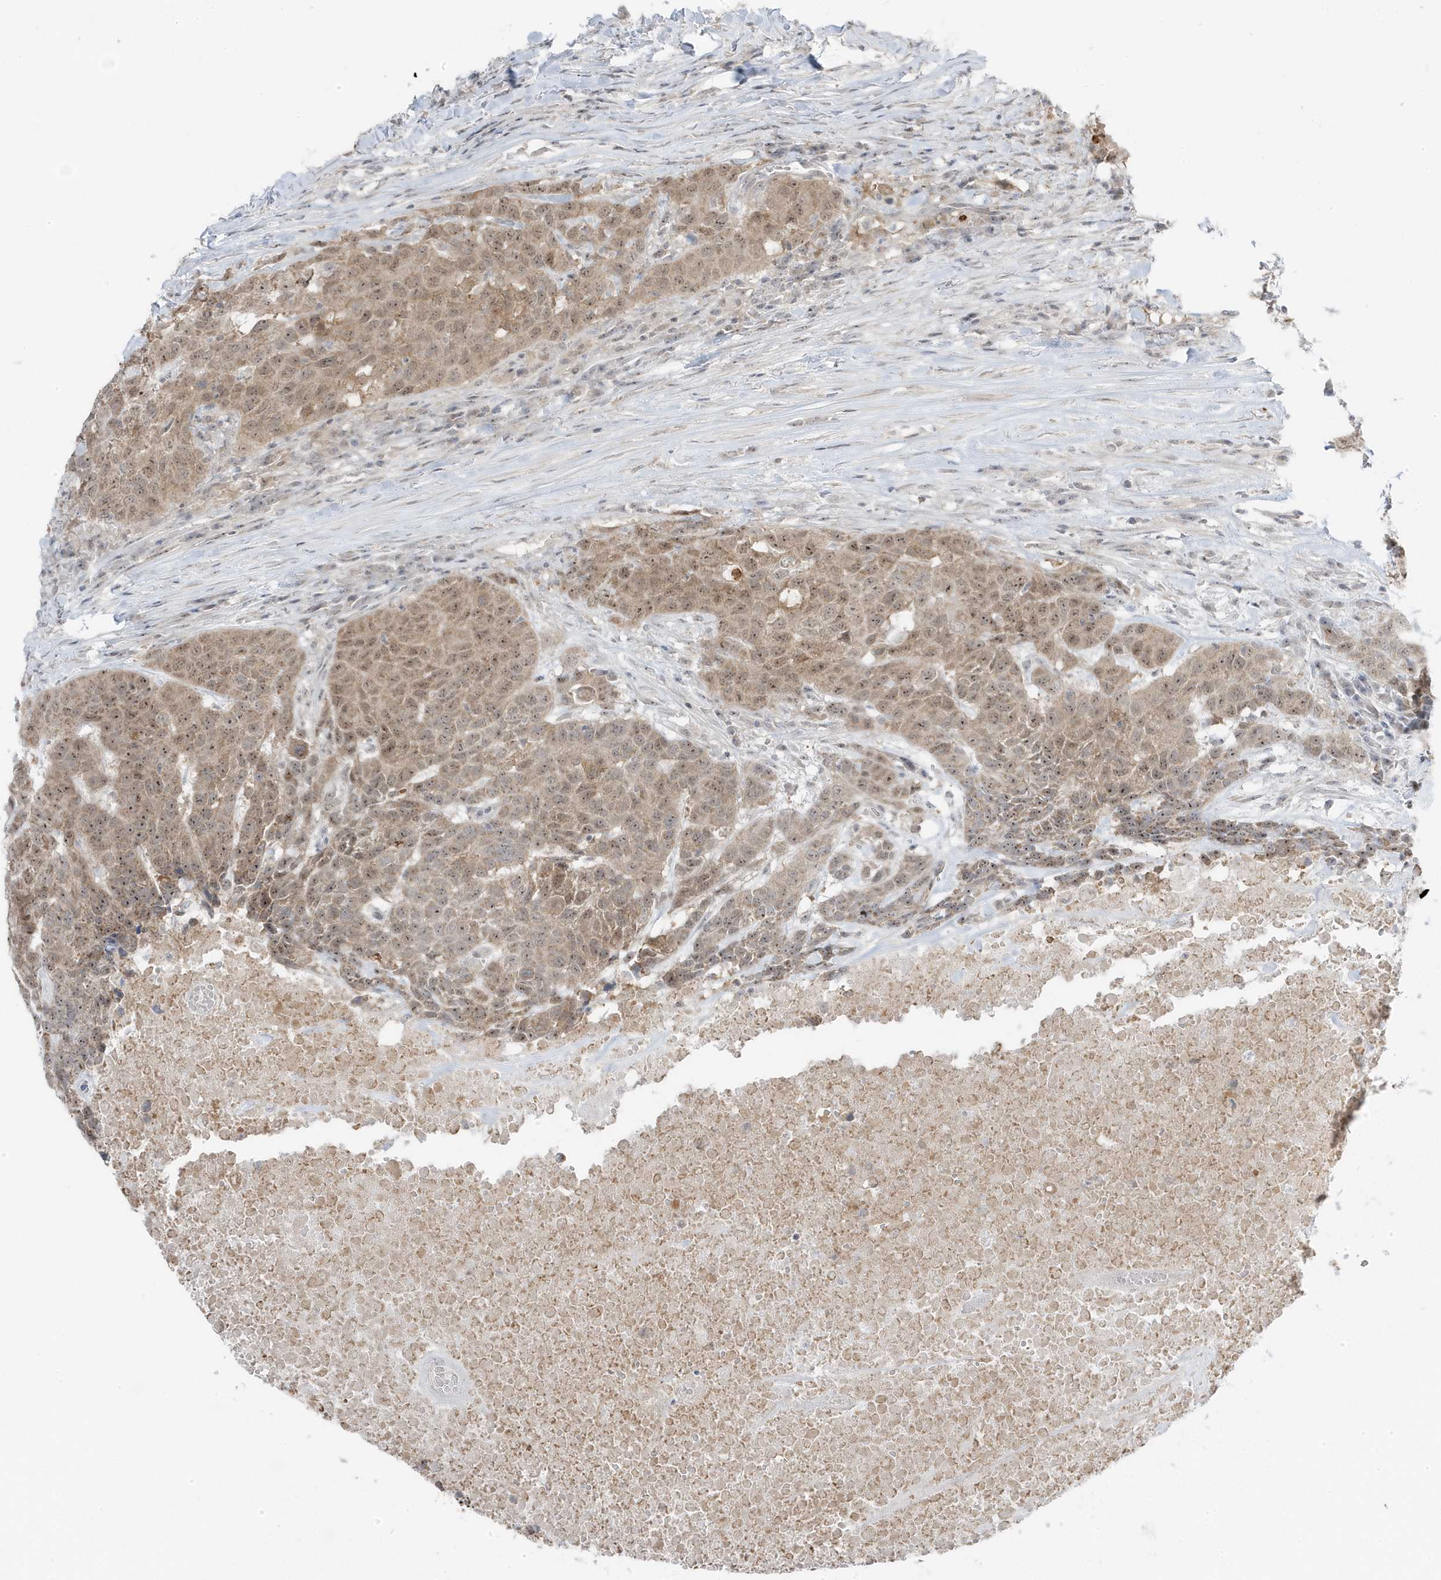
{"staining": {"intensity": "moderate", "quantity": ">75%", "location": "cytoplasmic/membranous,nuclear"}, "tissue": "head and neck cancer", "cell_type": "Tumor cells", "image_type": "cancer", "snomed": [{"axis": "morphology", "description": "Squamous cell carcinoma, NOS"}, {"axis": "topography", "description": "Head-Neck"}], "caption": "The image displays a brown stain indicating the presence of a protein in the cytoplasmic/membranous and nuclear of tumor cells in head and neck squamous cell carcinoma.", "gene": "TSEN15", "patient": {"sex": "male", "age": 66}}